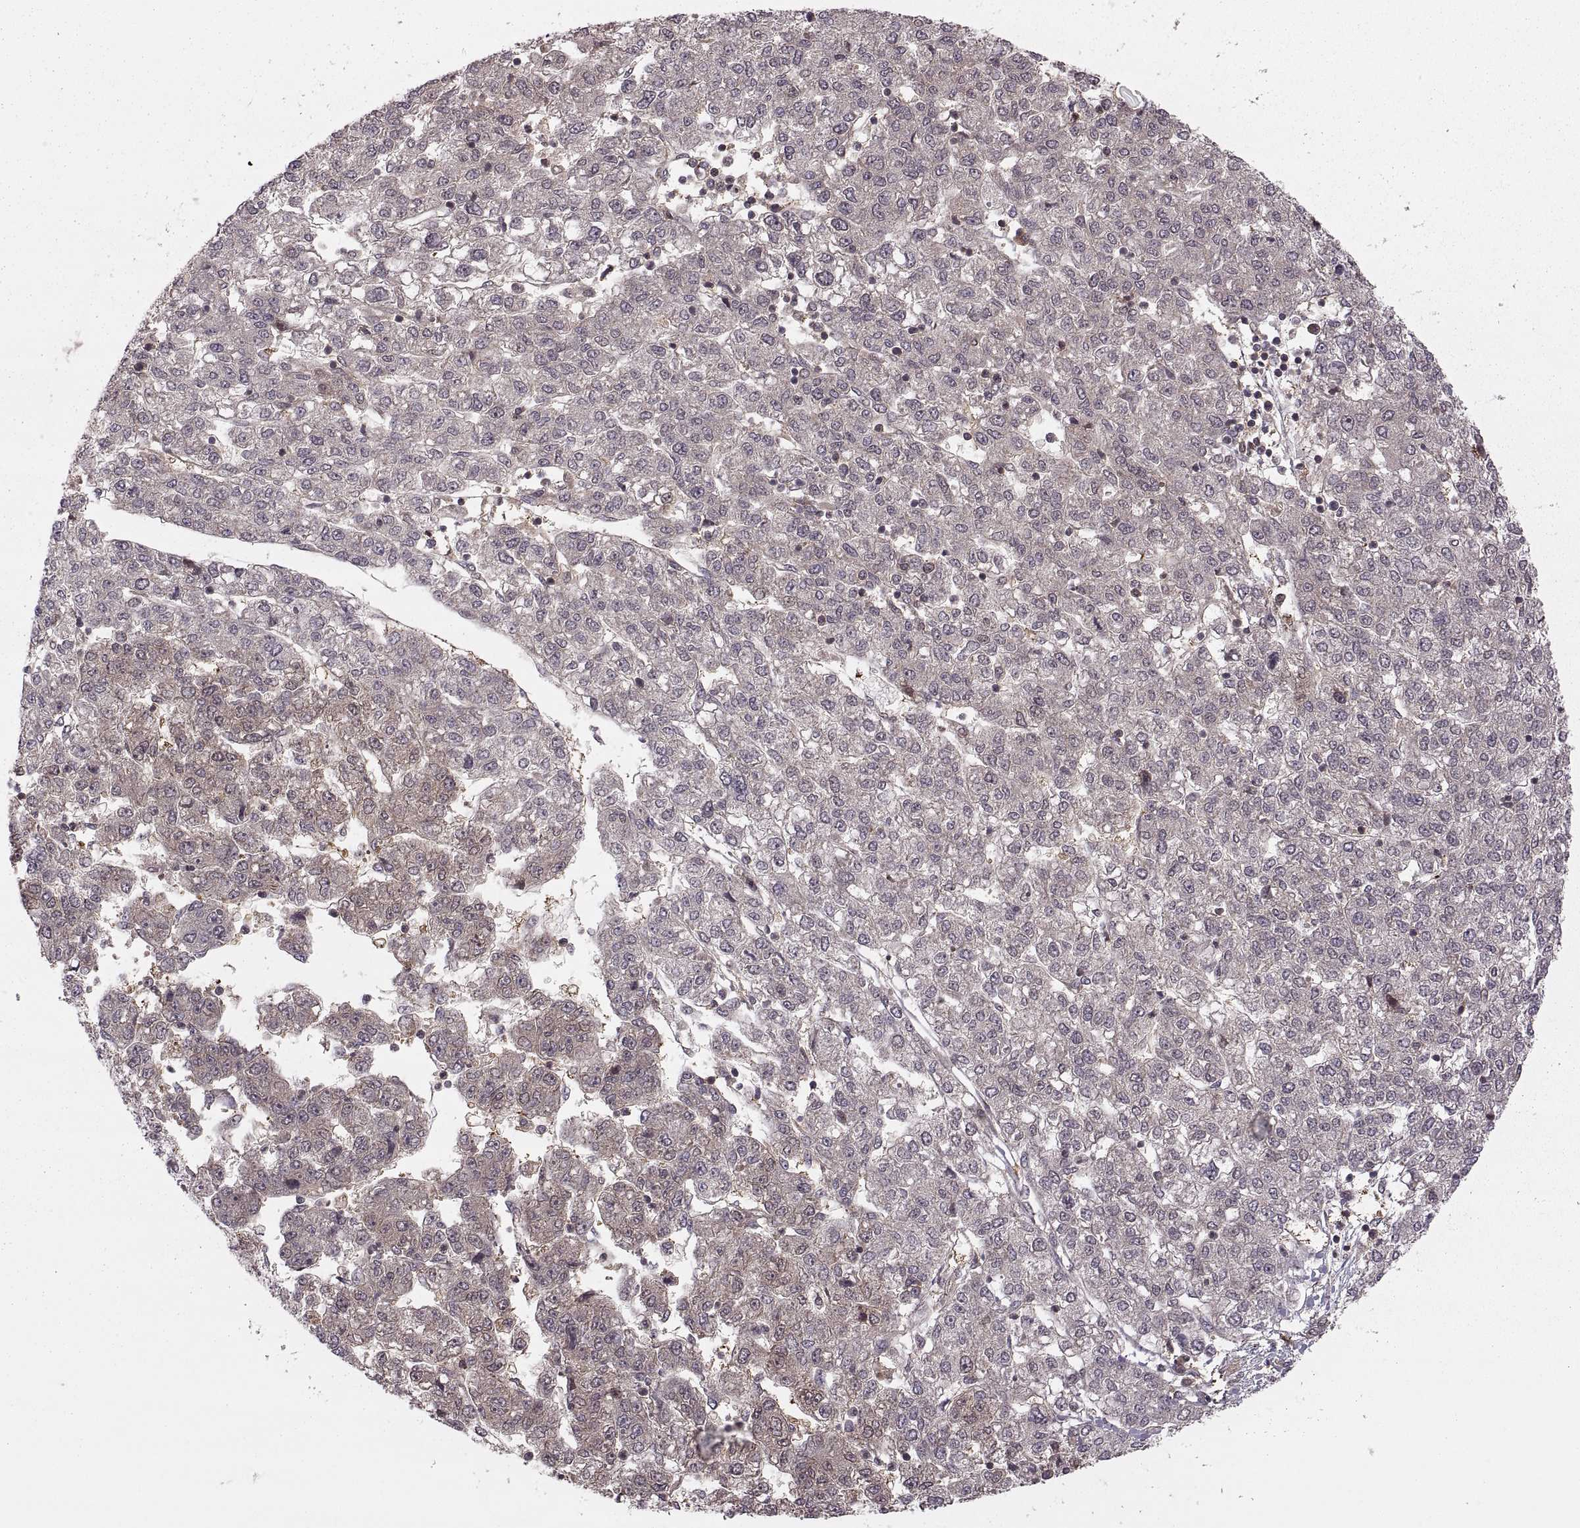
{"staining": {"intensity": "negative", "quantity": "none", "location": "none"}, "tissue": "liver cancer", "cell_type": "Tumor cells", "image_type": "cancer", "snomed": [{"axis": "morphology", "description": "Carcinoma, Hepatocellular, NOS"}, {"axis": "topography", "description": "Liver"}], "caption": "High power microscopy micrograph of an IHC histopathology image of hepatocellular carcinoma (liver), revealing no significant positivity in tumor cells.", "gene": "DEDD", "patient": {"sex": "male", "age": 56}}